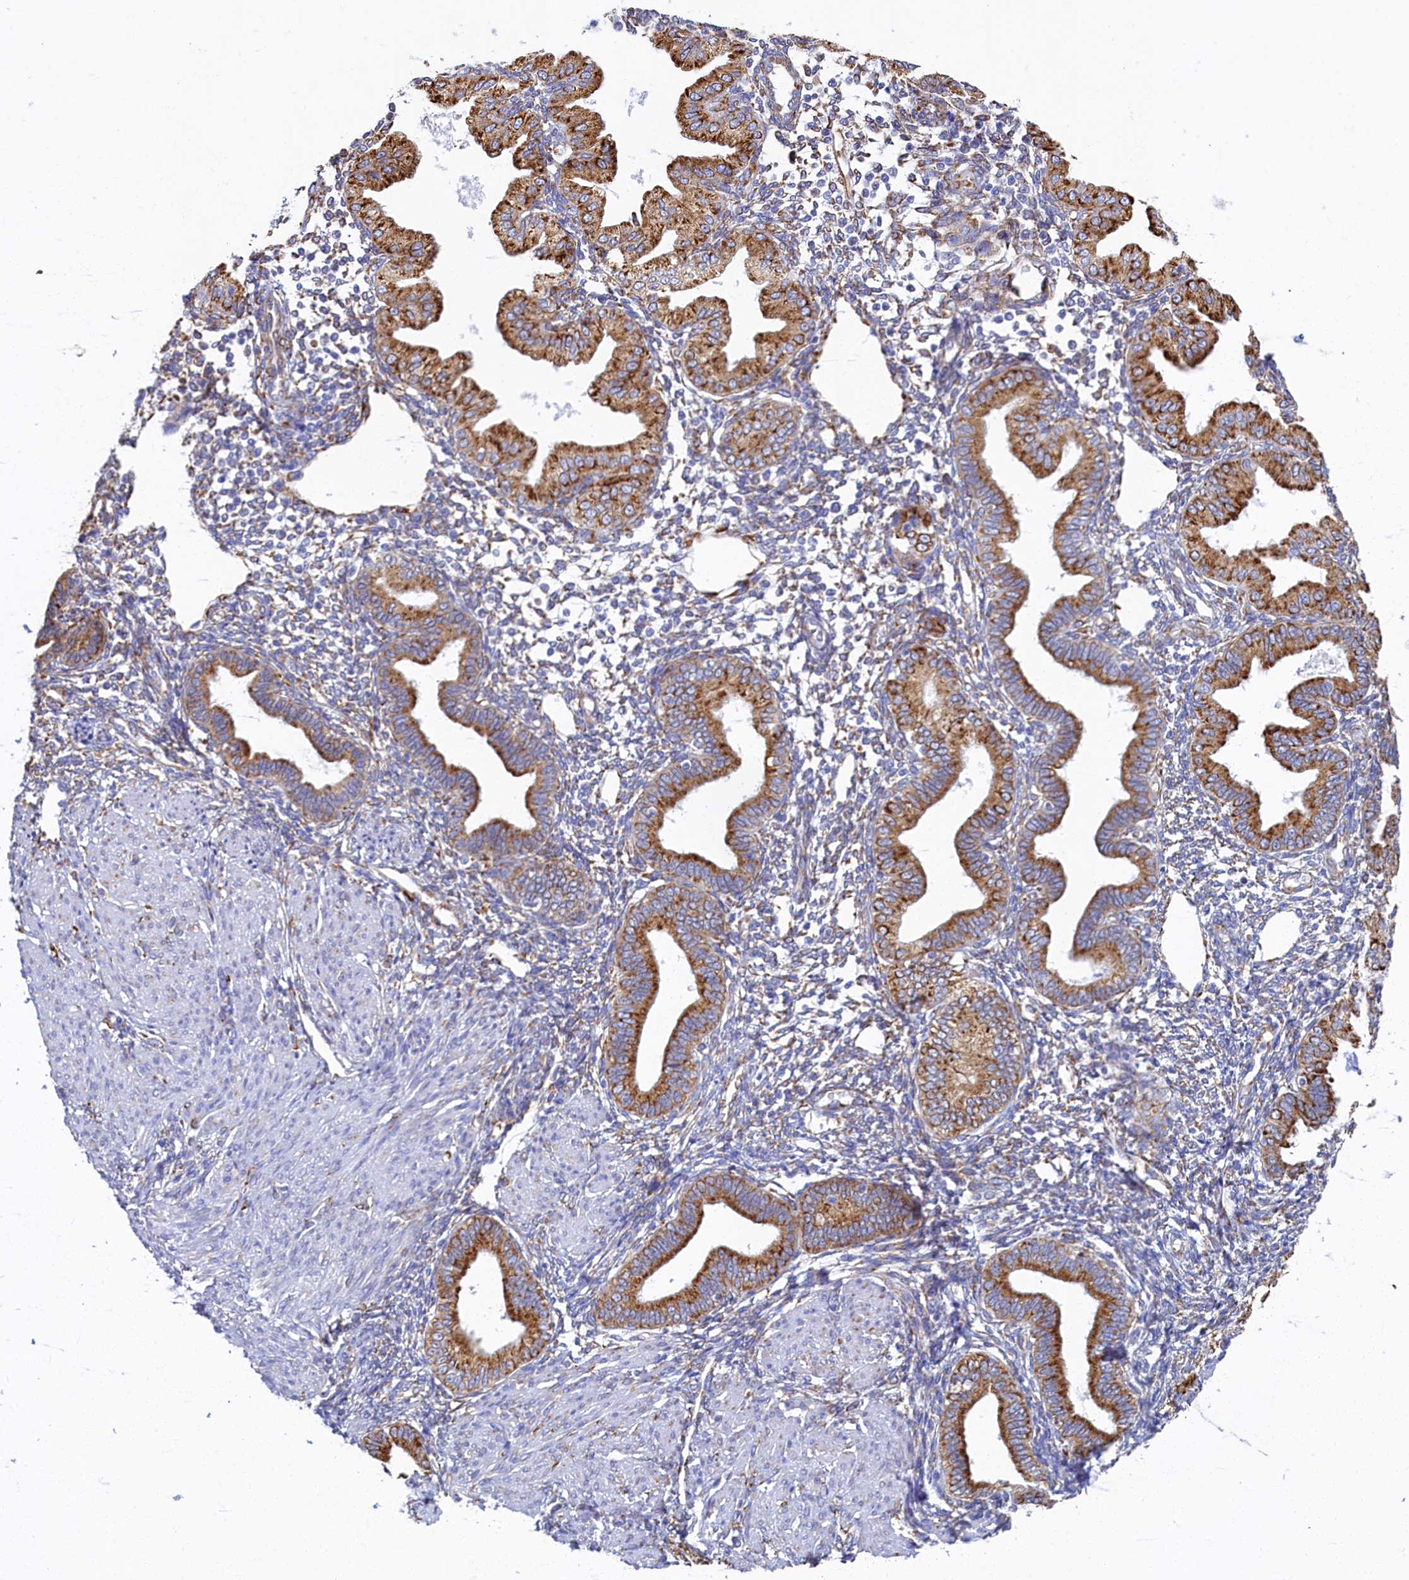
{"staining": {"intensity": "moderate", "quantity": ">75%", "location": "cytoplasmic/membranous"}, "tissue": "endometrium", "cell_type": "Cells in endometrial stroma", "image_type": "normal", "snomed": [{"axis": "morphology", "description": "Normal tissue, NOS"}, {"axis": "topography", "description": "Endometrium"}], "caption": "About >75% of cells in endometrial stroma in normal endometrium exhibit moderate cytoplasmic/membranous protein expression as visualized by brown immunohistochemical staining.", "gene": "TMEM18", "patient": {"sex": "female", "age": 53}}